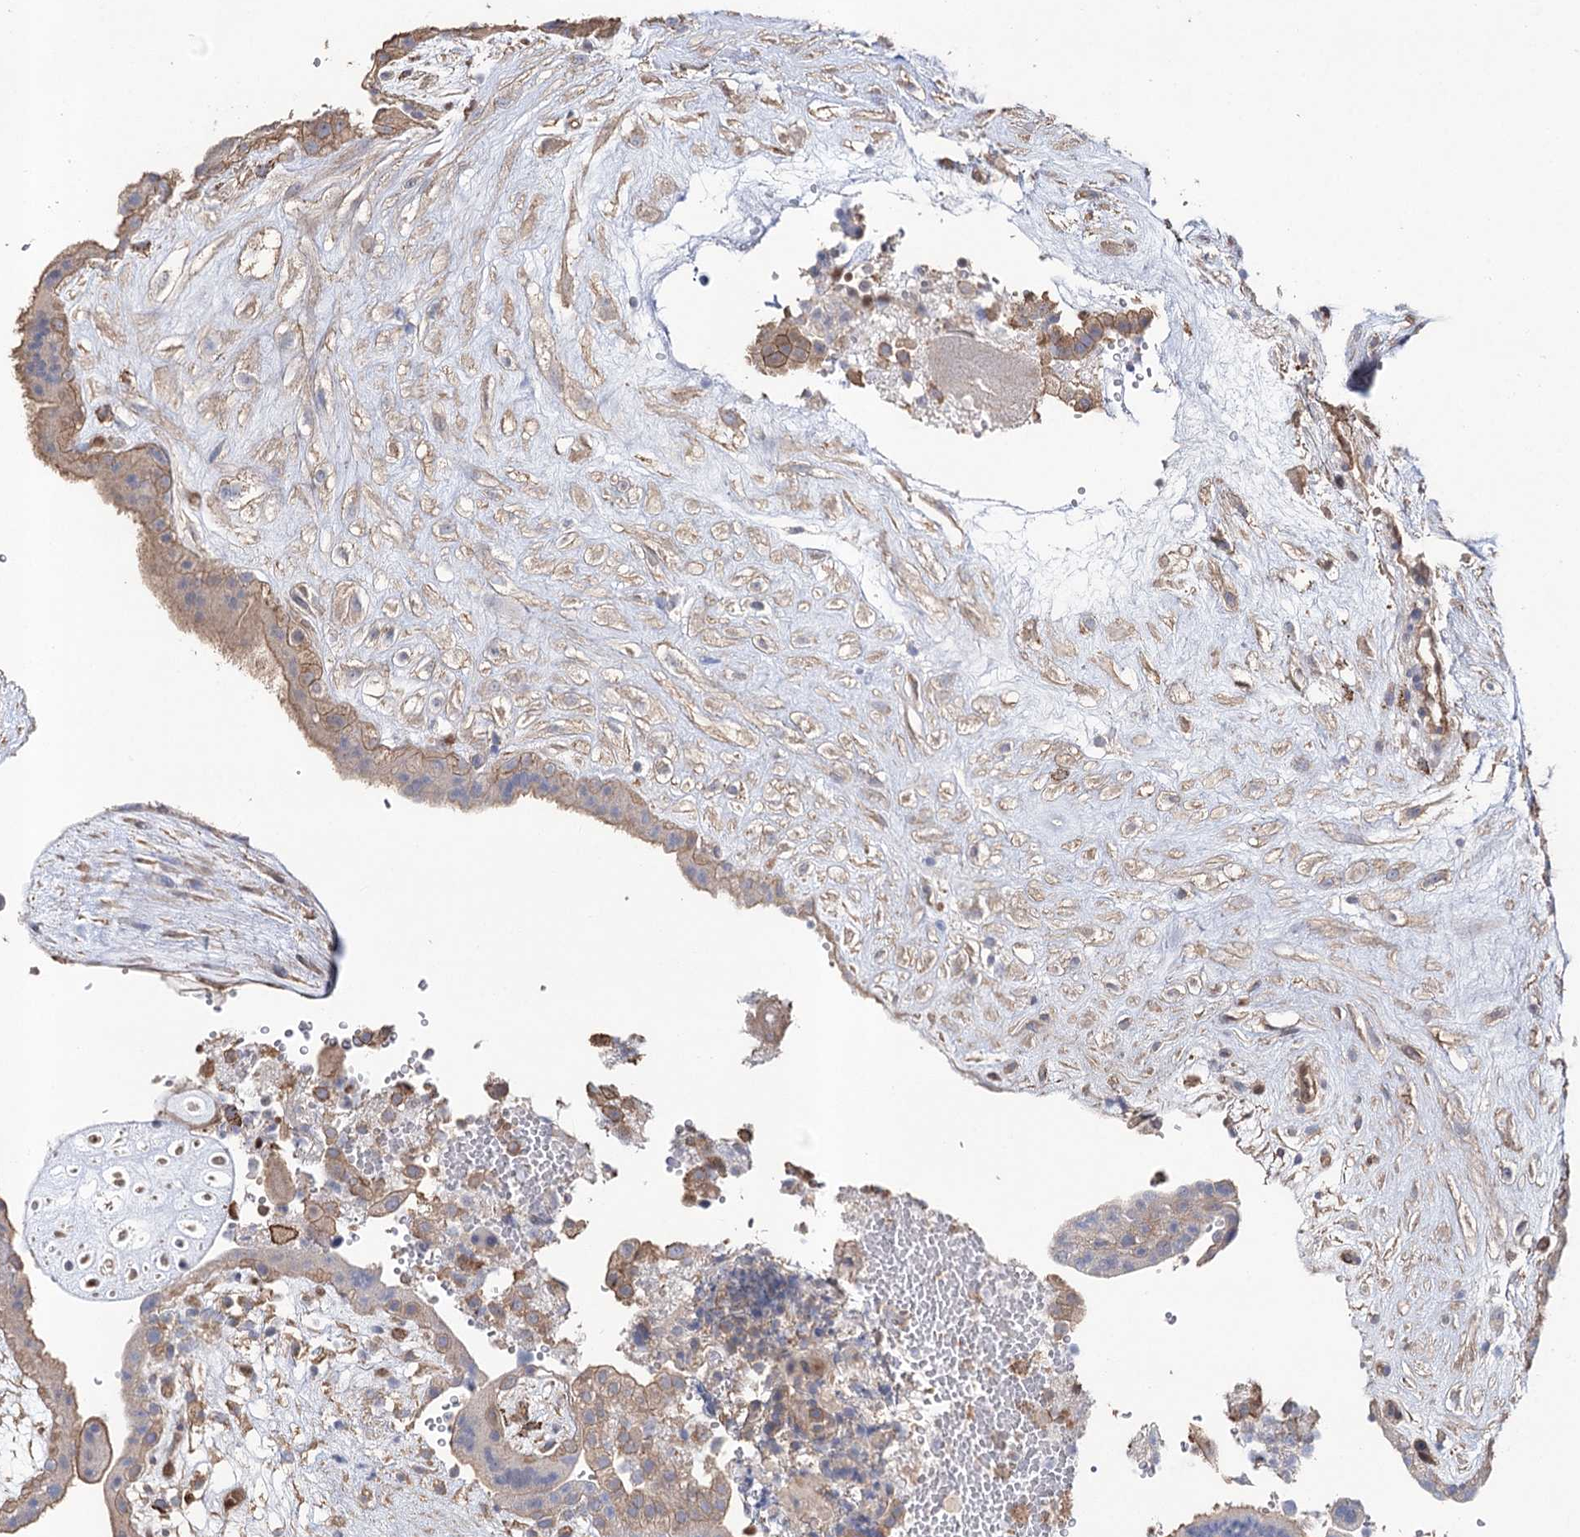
{"staining": {"intensity": "moderate", "quantity": ">75%", "location": "cytoplasmic/membranous"}, "tissue": "placenta", "cell_type": "Decidual cells", "image_type": "normal", "snomed": [{"axis": "morphology", "description": "Normal tissue, NOS"}, {"axis": "topography", "description": "Placenta"}], "caption": "Immunohistochemical staining of benign human placenta displays medium levels of moderate cytoplasmic/membranous expression in approximately >75% of decidual cells.", "gene": "FAM13B", "patient": {"sex": "female", "age": 18}}